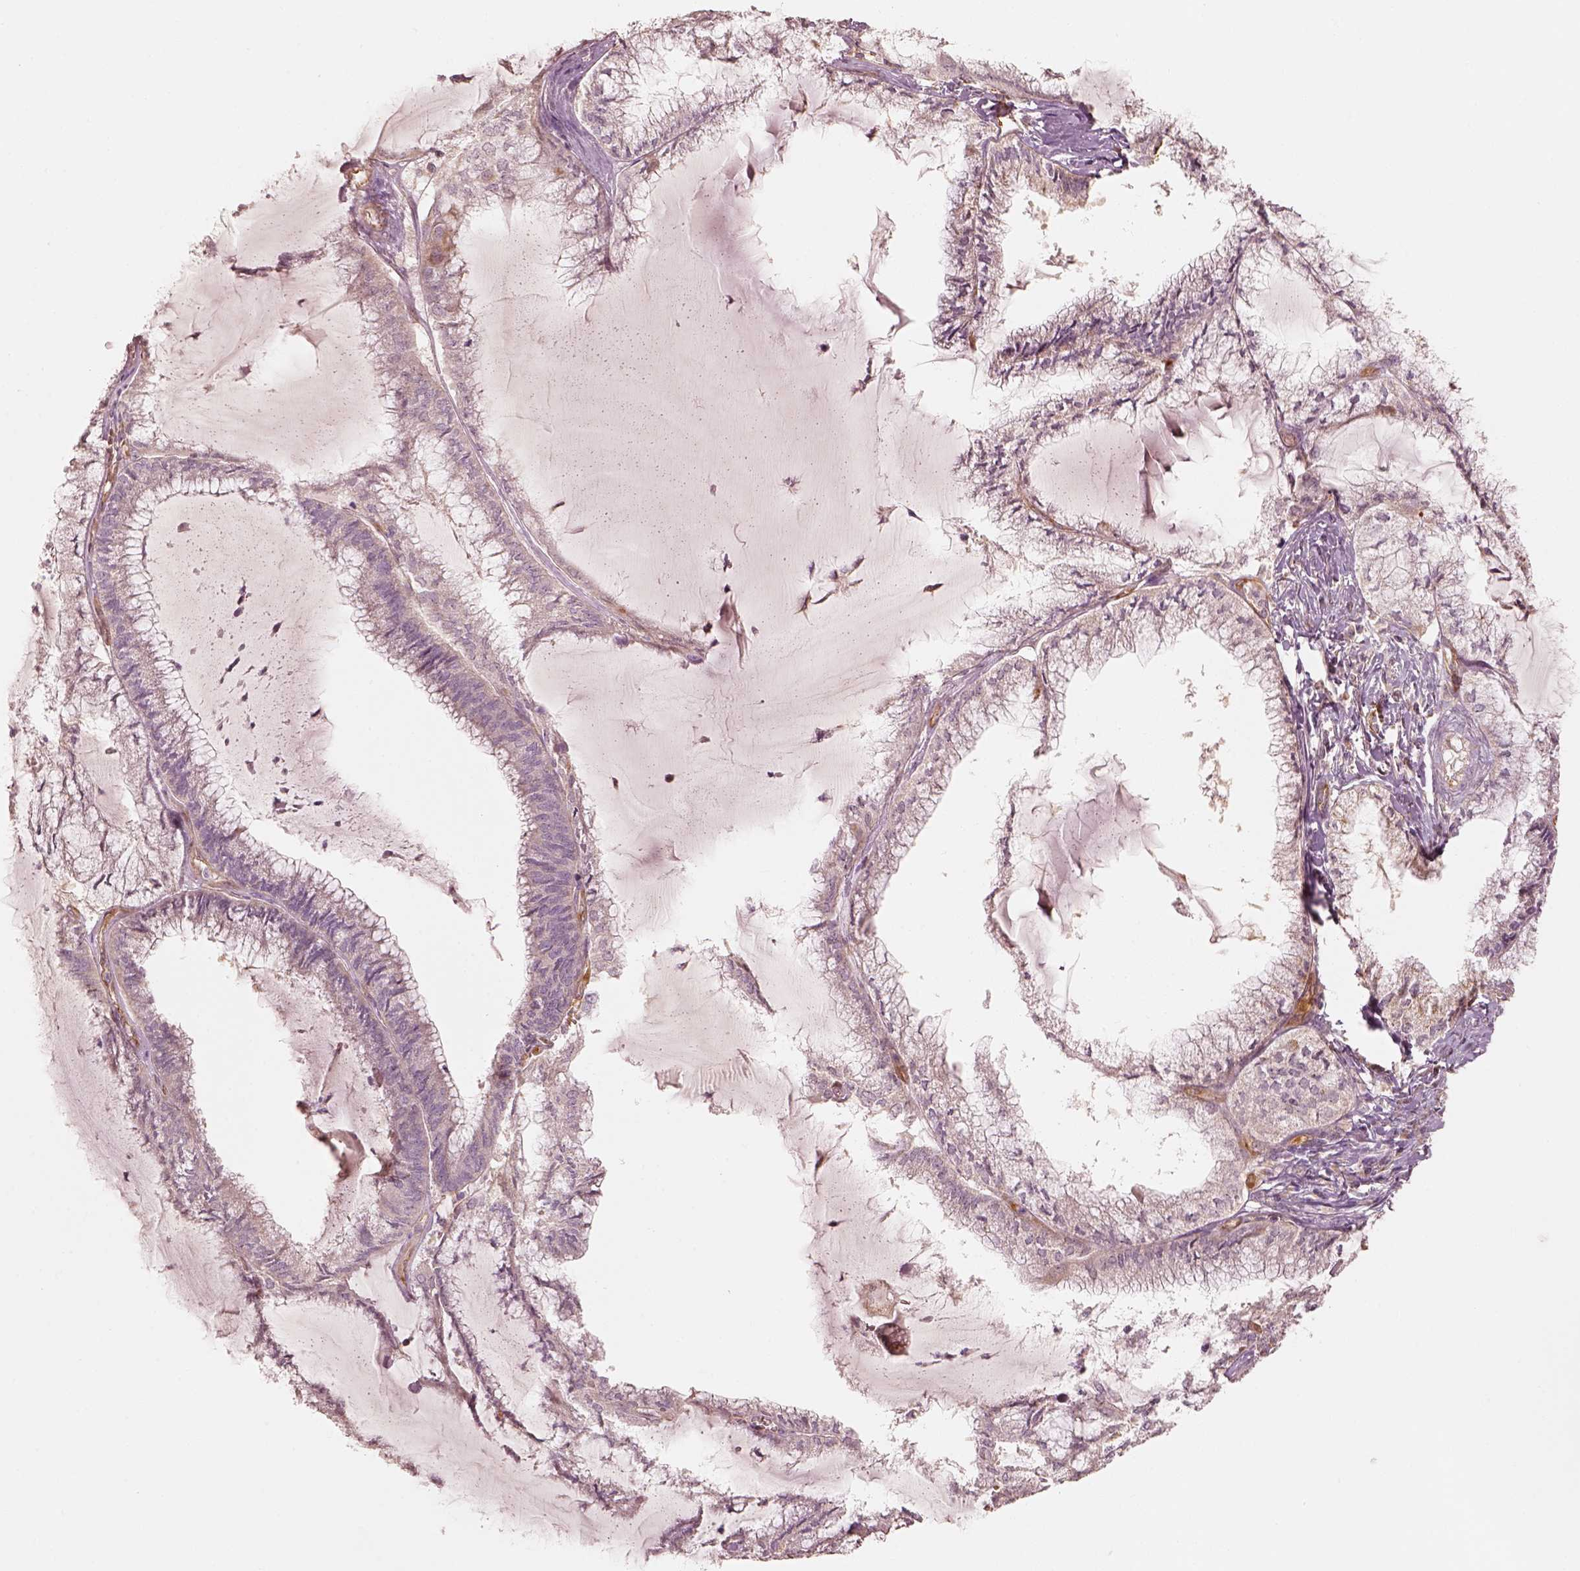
{"staining": {"intensity": "negative", "quantity": "none", "location": "none"}, "tissue": "endometrial cancer", "cell_type": "Tumor cells", "image_type": "cancer", "snomed": [{"axis": "morphology", "description": "Carcinoma, NOS"}, {"axis": "topography", "description": "Endometrium"}], "caption": "There is no significant staining in tumor cells of endometrial carcinoma.", "gene": "FSCN1", "patient": {"sex": "female", "age": 62}}